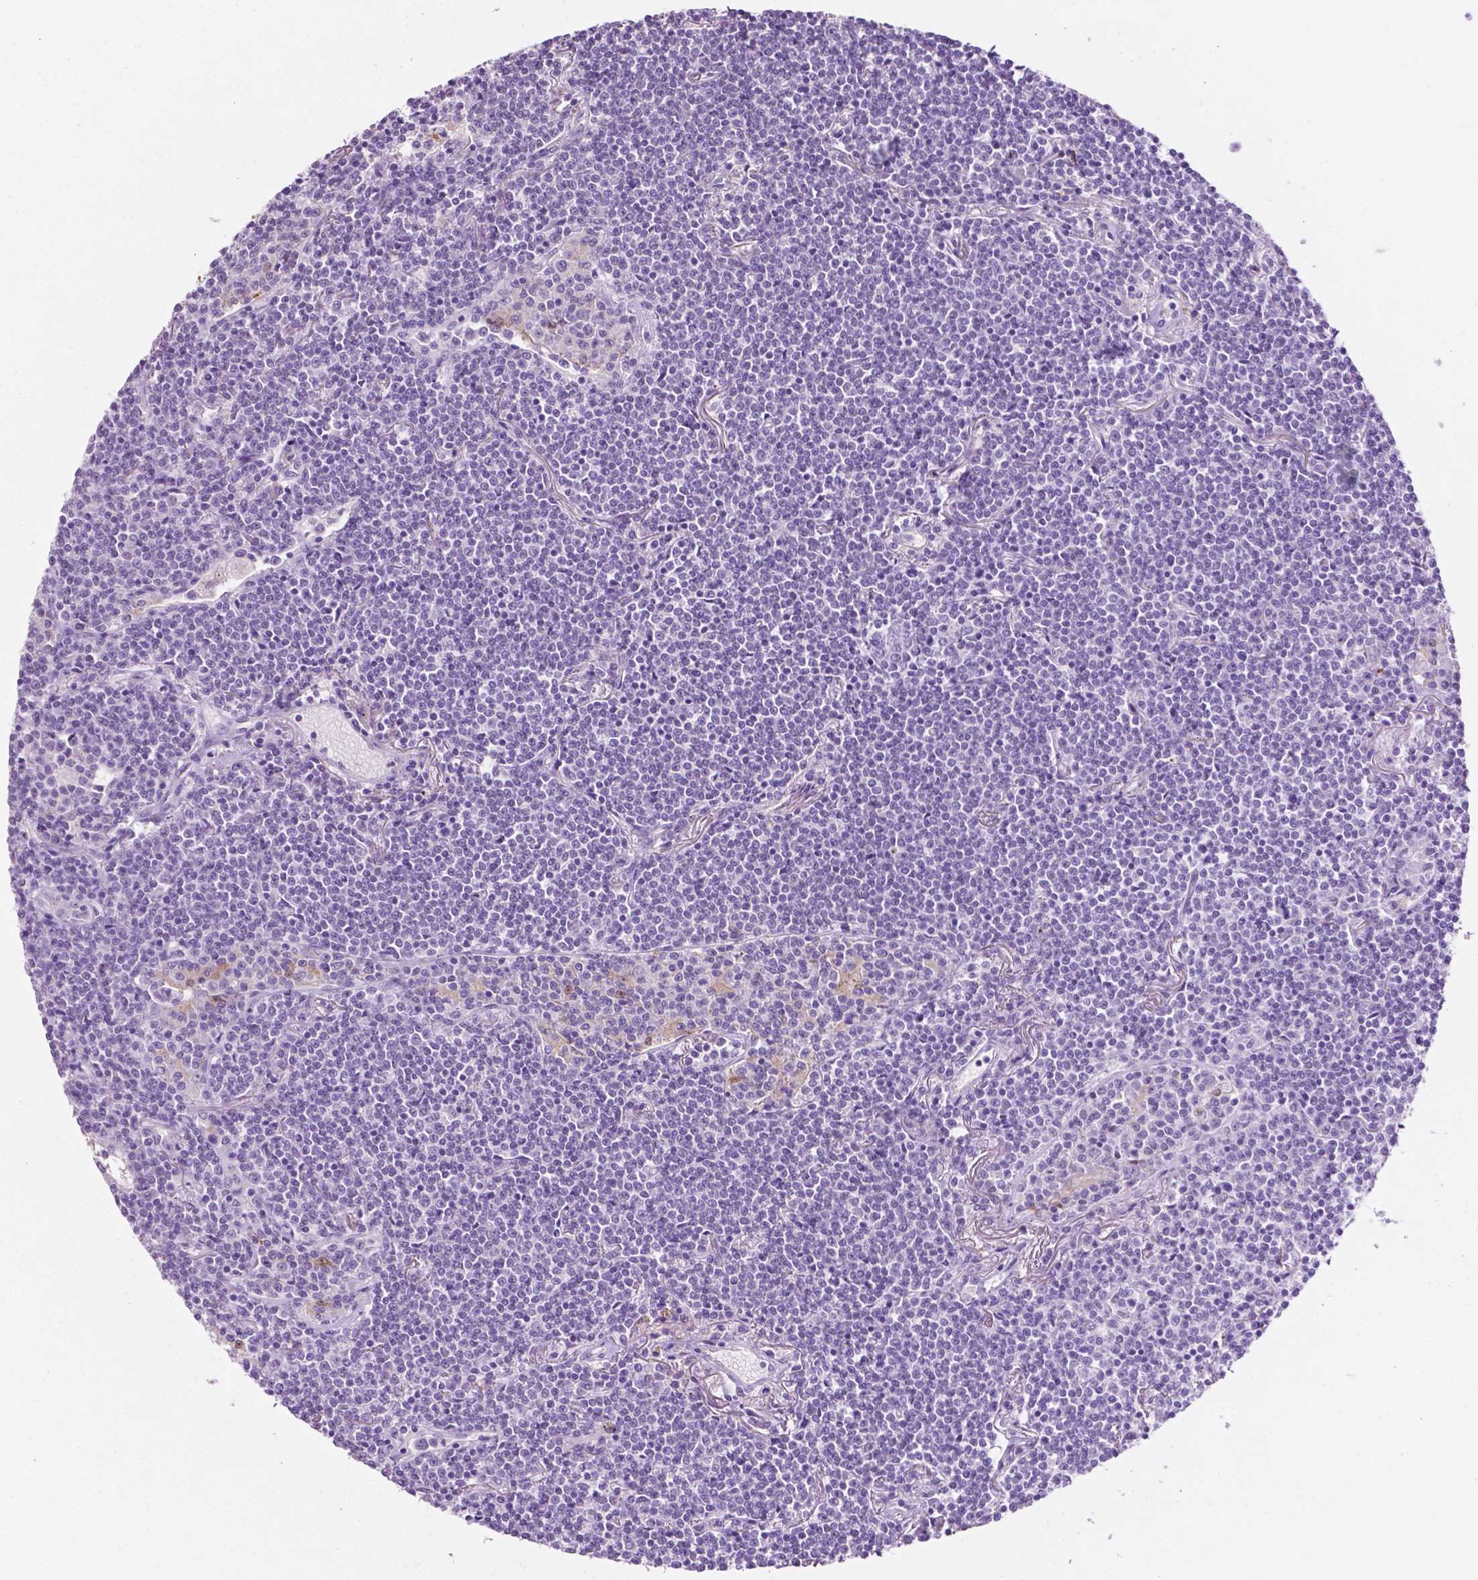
{"staining": {"intensity": "negative", "quantity": "none", "location": "none"}, "tissue": "lymphoma", "cell_type": "Tumor cells", "image_type": "cancer", "snomed": [{"axis": "morphology", "description": "Malignant lymphoma, non-Hodgkin's type, Low grade"}, {"axis": "topography", "description": "Lung"}], "caption": "This is a image of IHC staining of lymphoma, which shows no expression in tumor cells.", "gene": "PHGR1", "patient": {"sex": "female", "age": 71}}